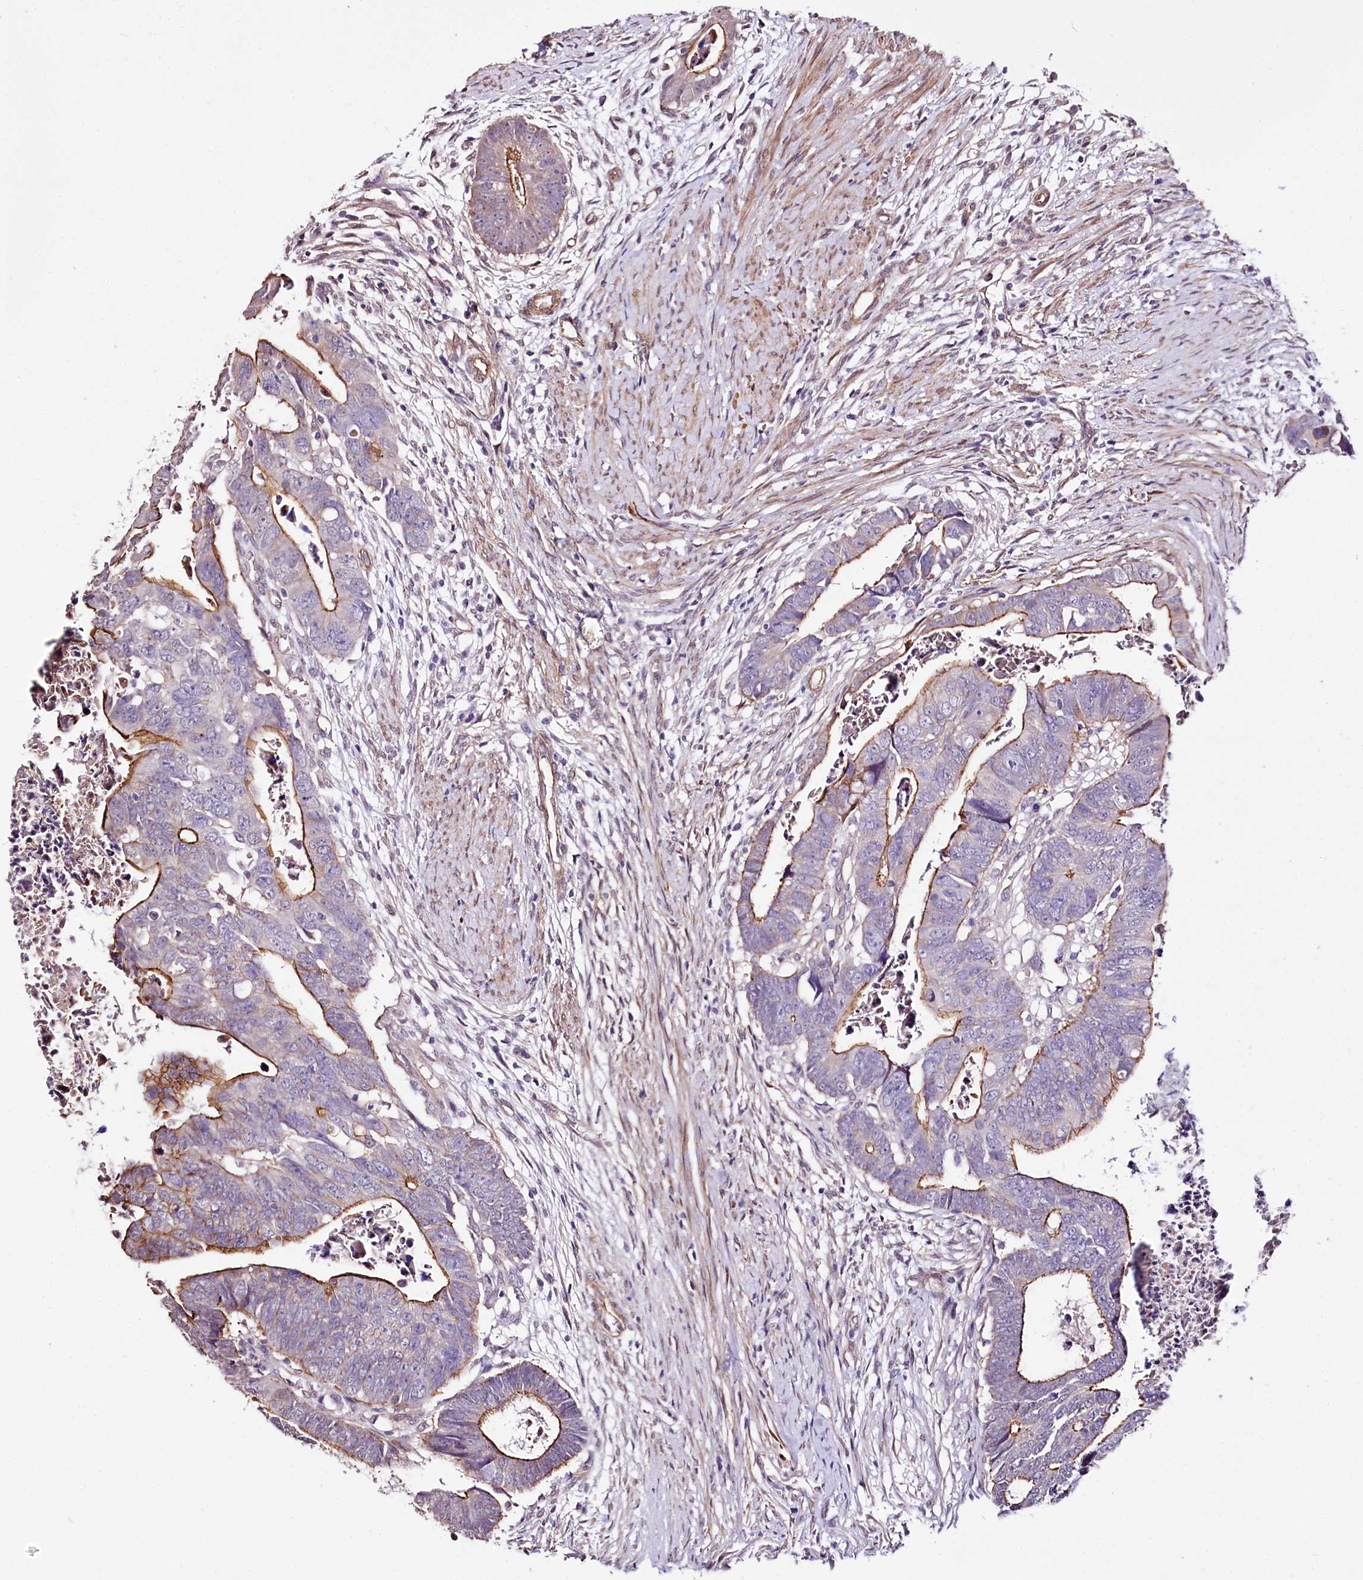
{"staining": {"intensity": "moderate", "quantity": ">75%", "location": "cytoplasmic/membranous"}, "tissue": "colorectal cancer", "cell_type": "Tumor cells", "image_type": "cancer", "snomed": [{"axis": "morphology", "description": "Adenocarcinoma, NOS"}, {"axis": "topography", "description": "Rectum"}], "caption": "This is an image of immunohistochemistry (IHC) staining of colorectal cancer, which shows moderate positivity in the cytoplasmic/membranous of tumor cells.", "gene": "ST7", "patient": {"sex": "female", "age": 65}}